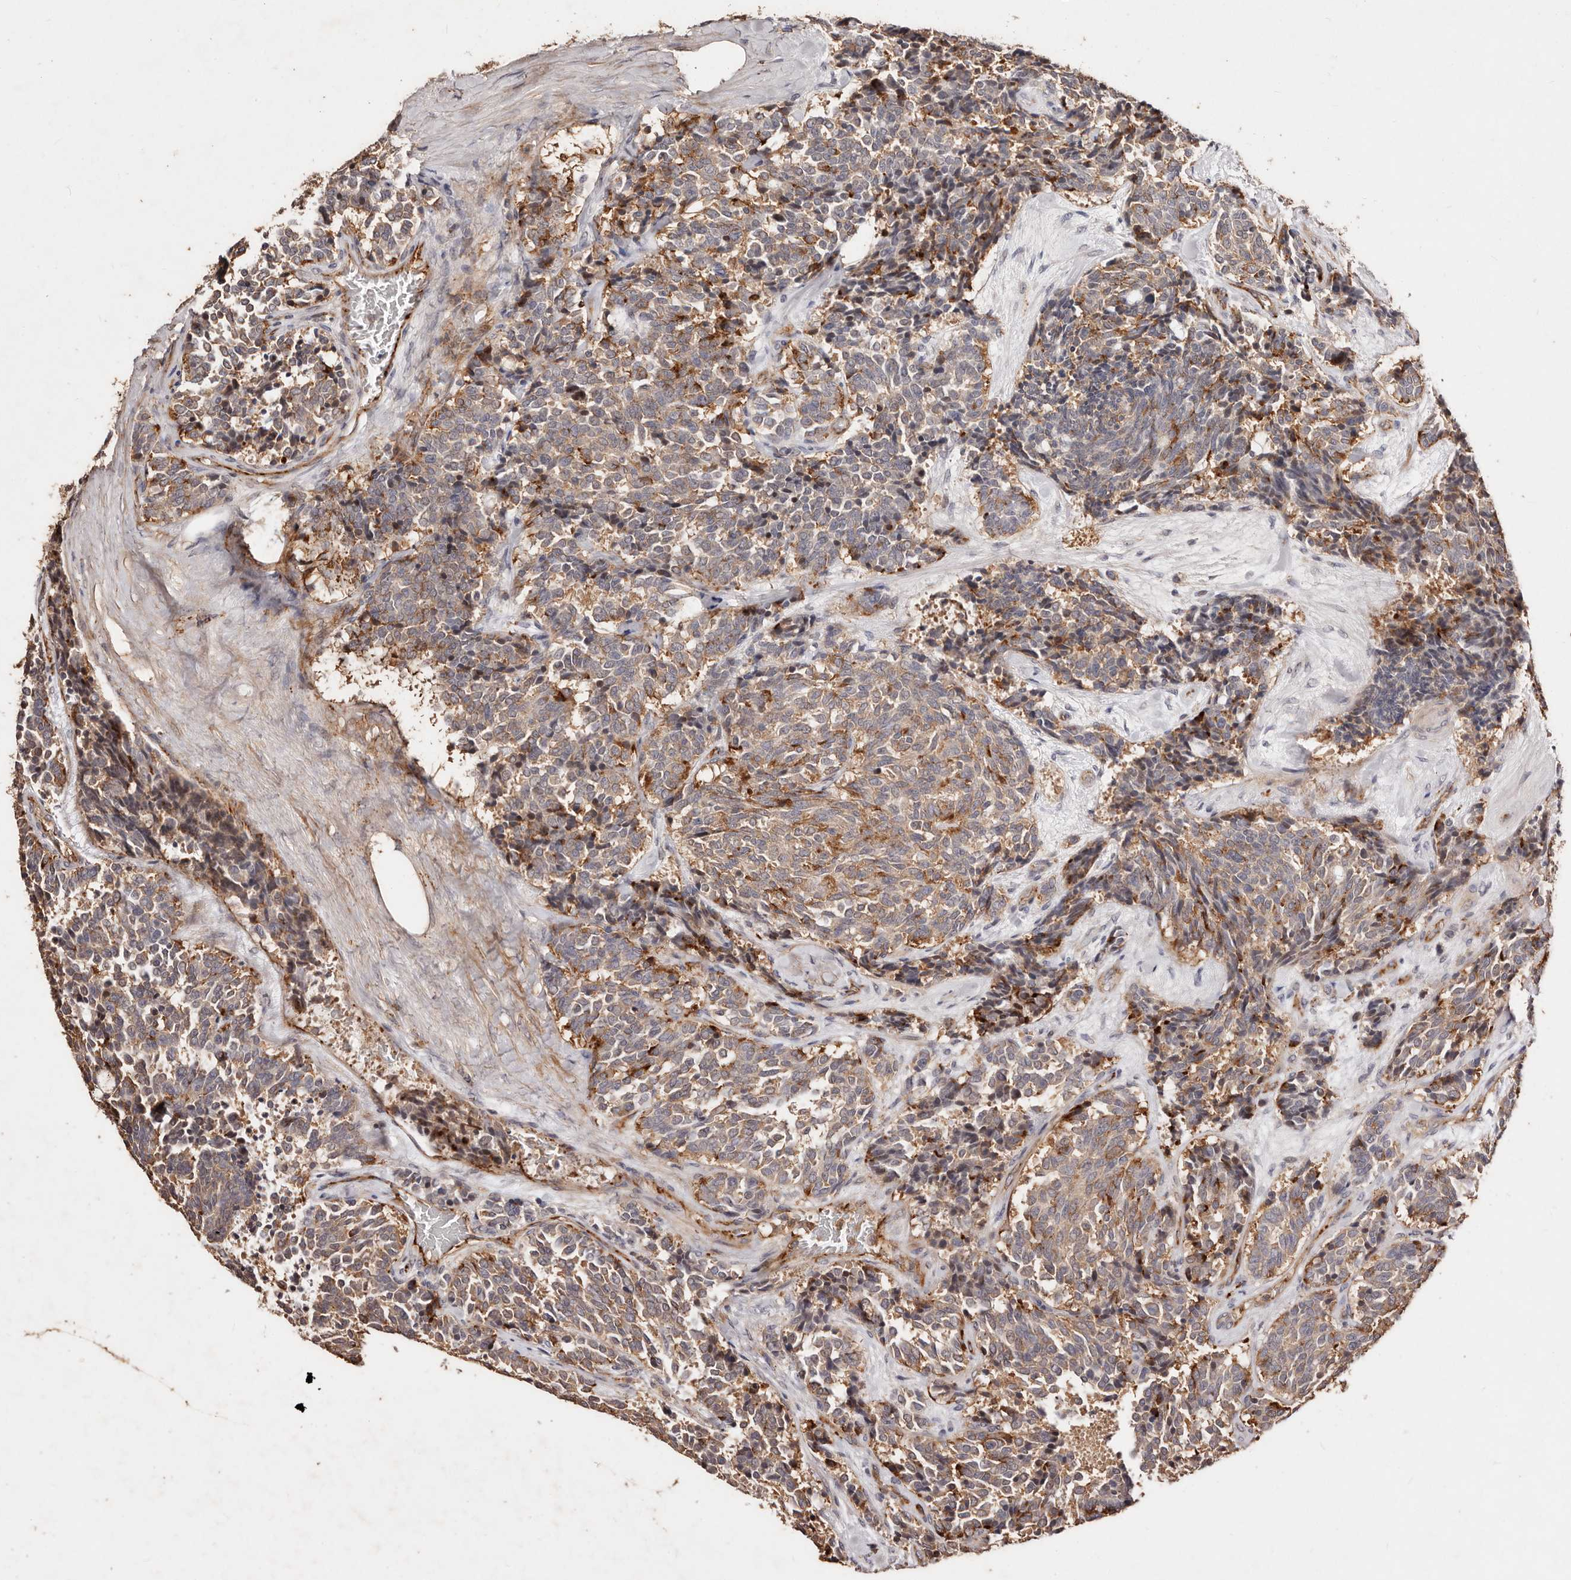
{"staining": {"intensity": "weak", "quantity": ">75%", "location": "cytoplasmic/membranous"}, "tissue": "carcinoid", "cell_type": "Tumor cells", "image_type": "cancer", "snomed": [{"axis": "morphology", "description": "Carcinoid, malignant, NOS"}, {"axis": "topography", "description": "Pancreas"}], "caption": "Brown immunohistochemical staining in human carcinoid (malignant) reveals weak cytoplasmic/membranous positivity in about >75% of tumor cells. (brown staining indicates protein expression, while blue staining denotes nuclei).", "gene": "CCL14", "patient": {"sex": "female", "age": 54}}